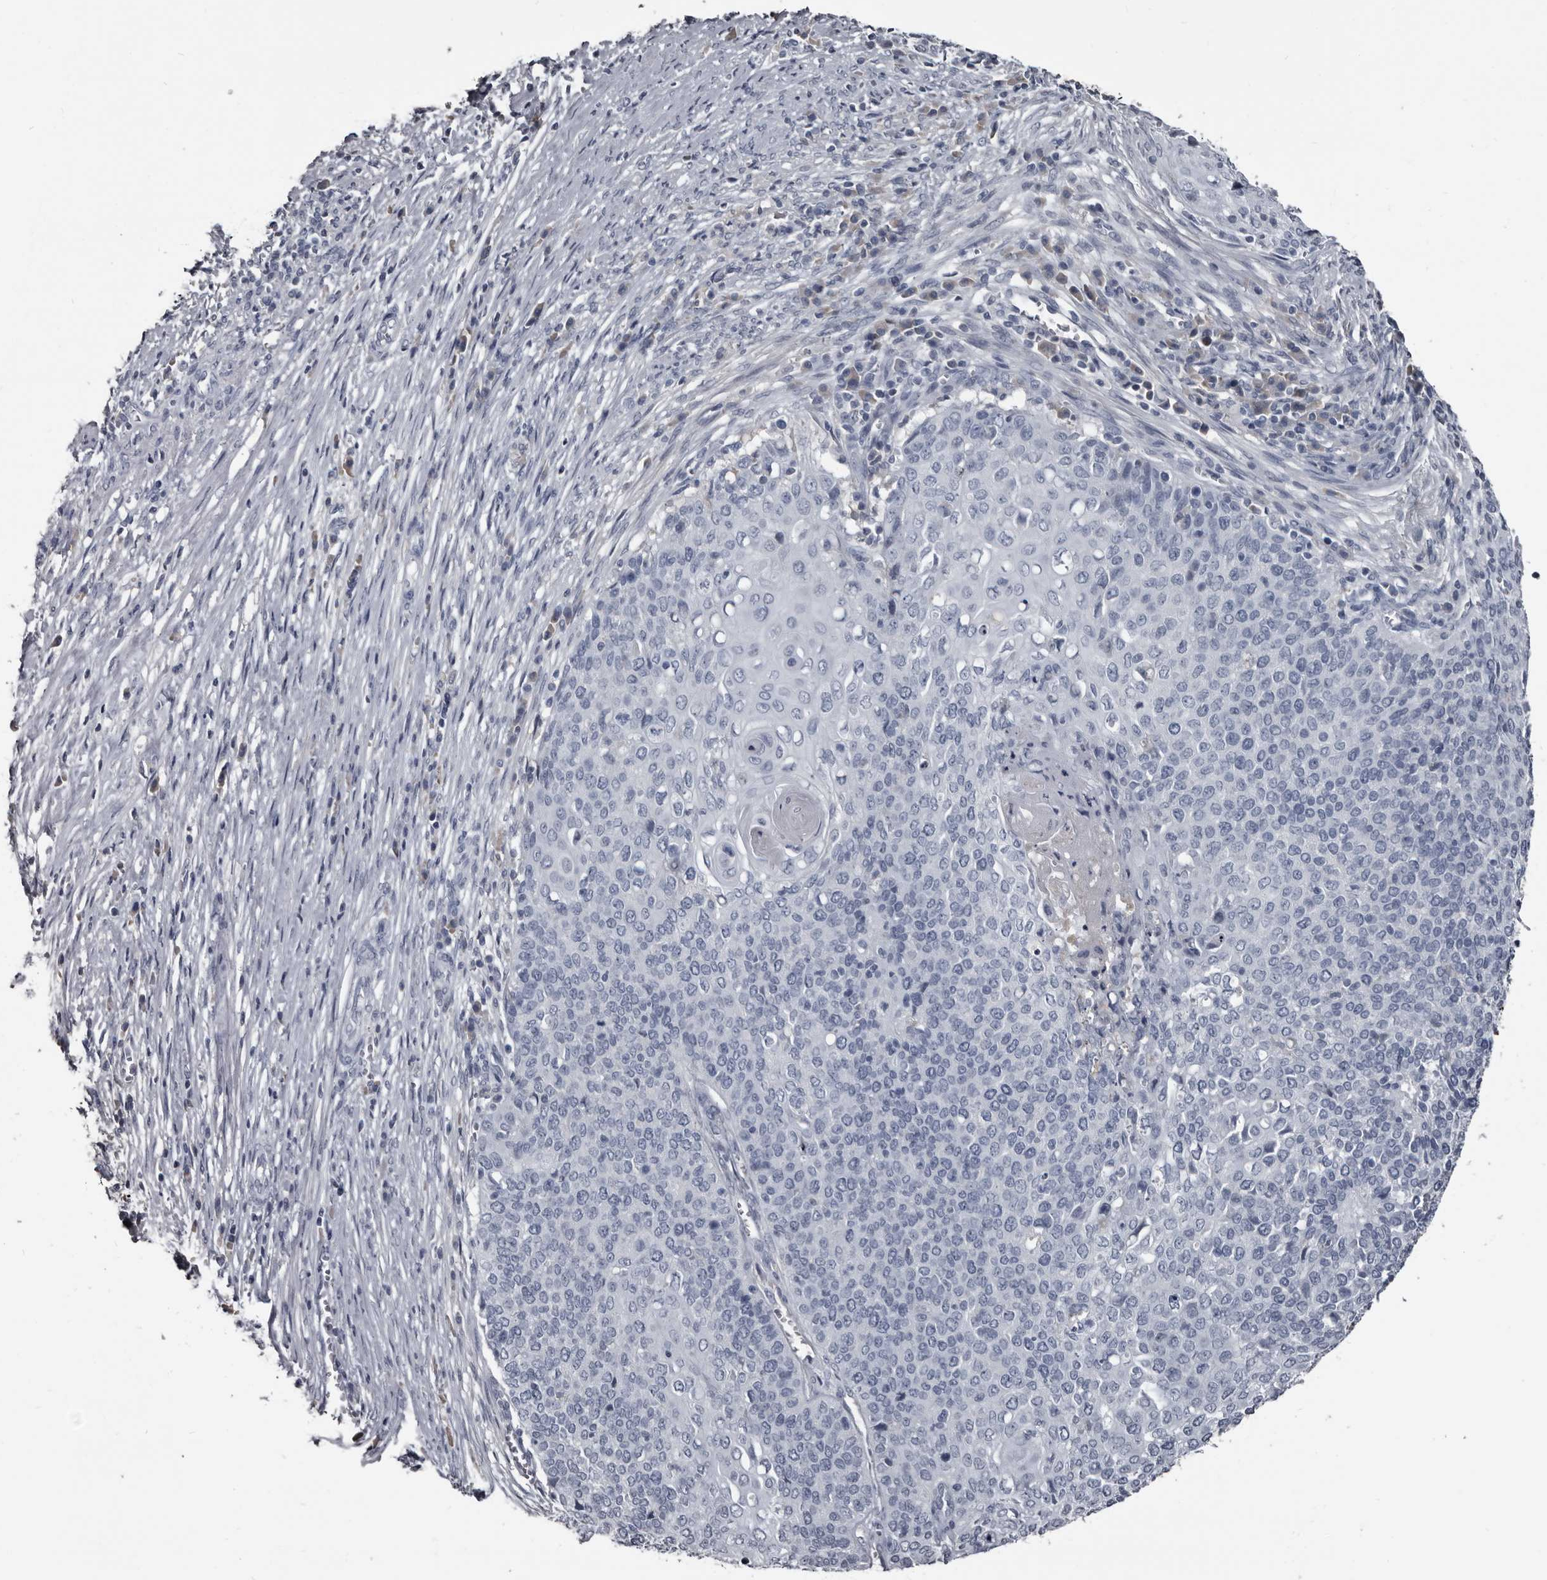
{"staining": {"intensity": "negative", "quantity": "none", "location": "none"}, "tissue": "cervical cancer", "cell_type": "Tumor cells", "image_type": "cancer", "snomed": [{"axis": "morphology", "description": "Squamous cell carcinoma, NOS"}, {"axis": "topography", "description": "Cervix"}], "caption": "This is an IHC photomicrograph of human cervical cancer. There is no expression in tumor cells.", "gene": "GREB1", "patient": {"sex": "female", "age": 39}}